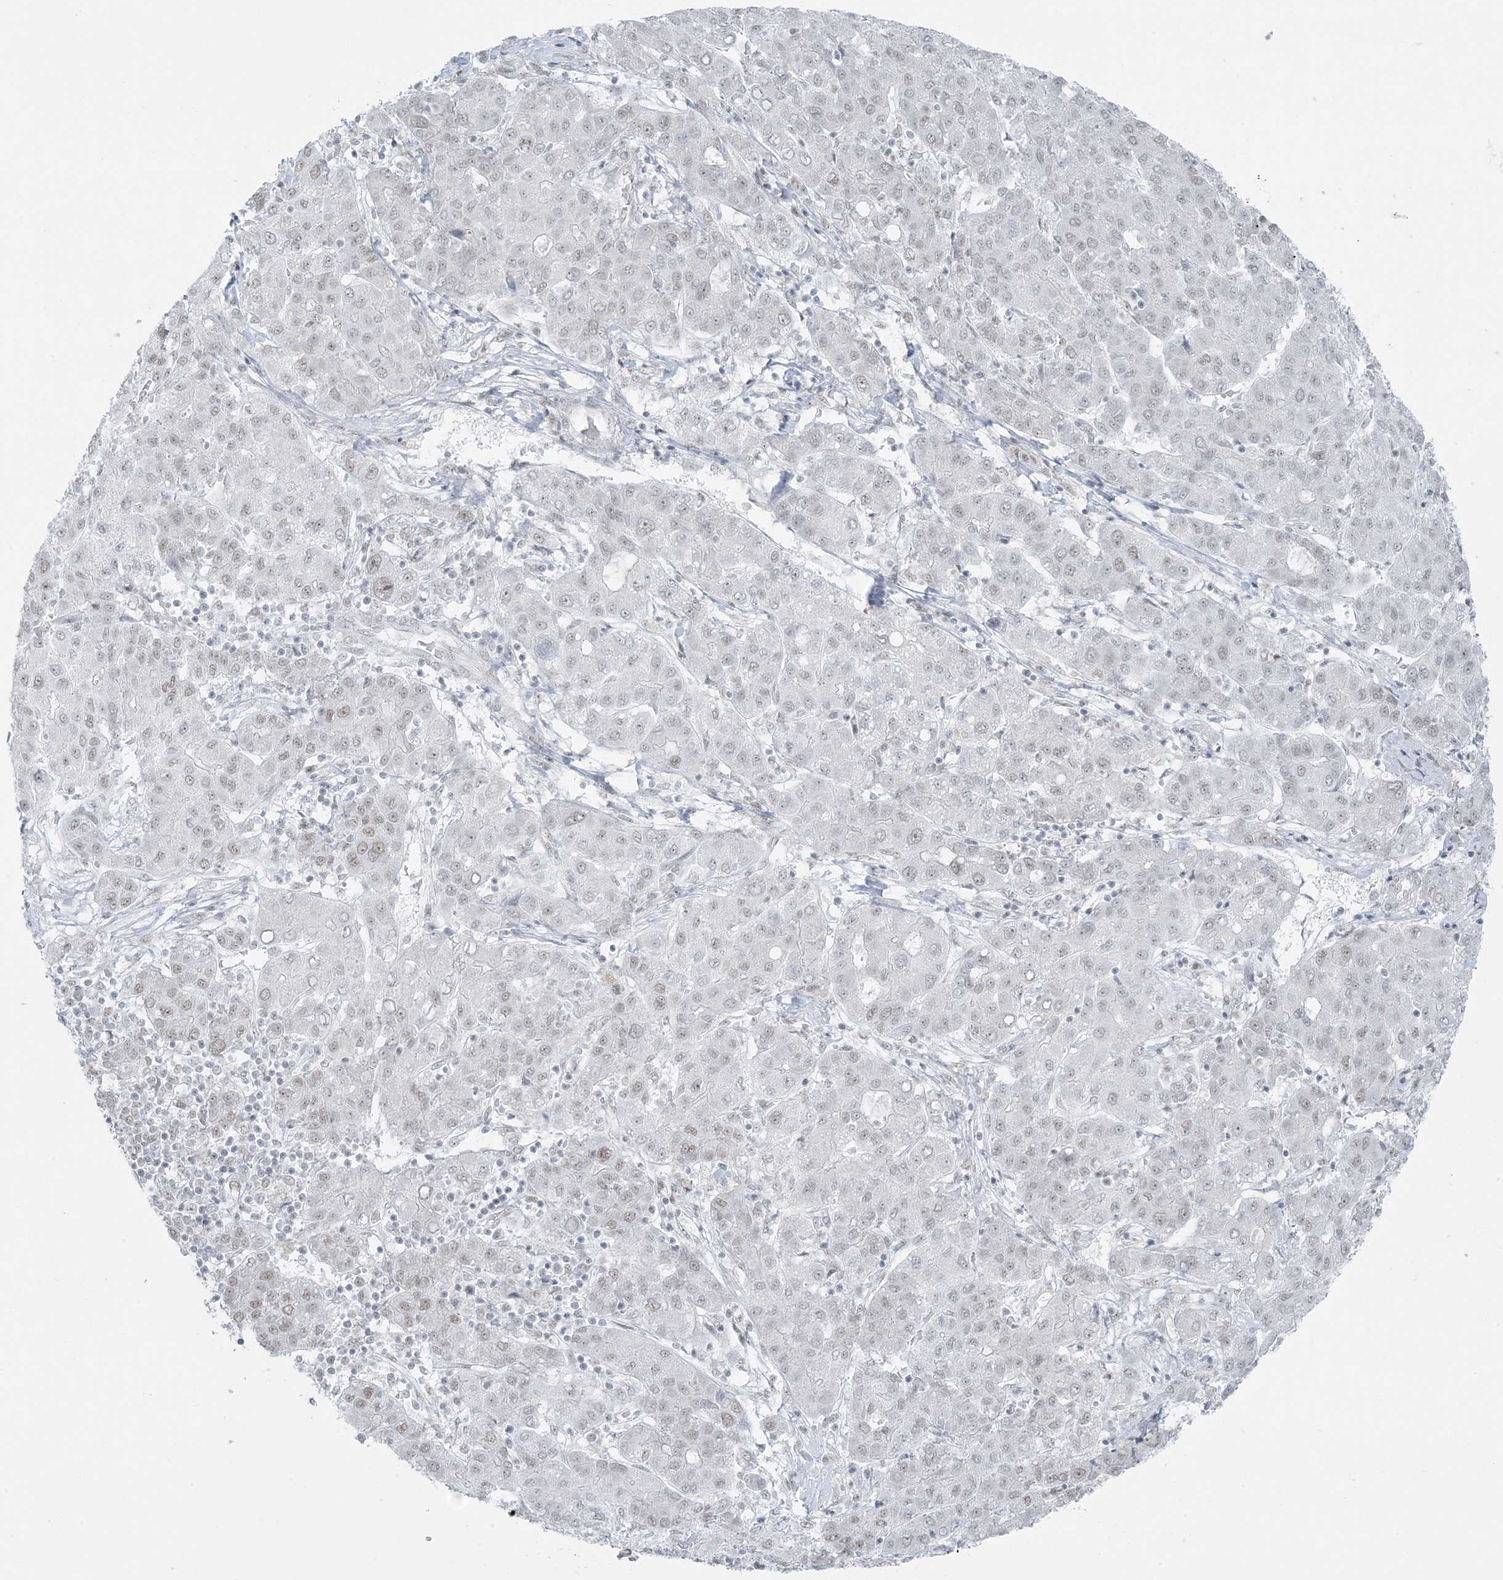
{"staining": {"intensity": "weak", "quantity": "<25%", "location": "nuclear"}, "tissue": "liver cancer", "cell_type": "Tumor cells", "image_type": "cancer", "snomed": [{"axis": "morphology", "description": "Carcinoma, Hepatocellular, NOS"}, {"axis": "topography", "description": "Liver"}], "caption": "Image shows no protein expression in tumor cells of liver cancer (hepatocellular carcinoma) tissue.", "gene": "ZNF787", "patient": {"sex": "male", "age": 65}}